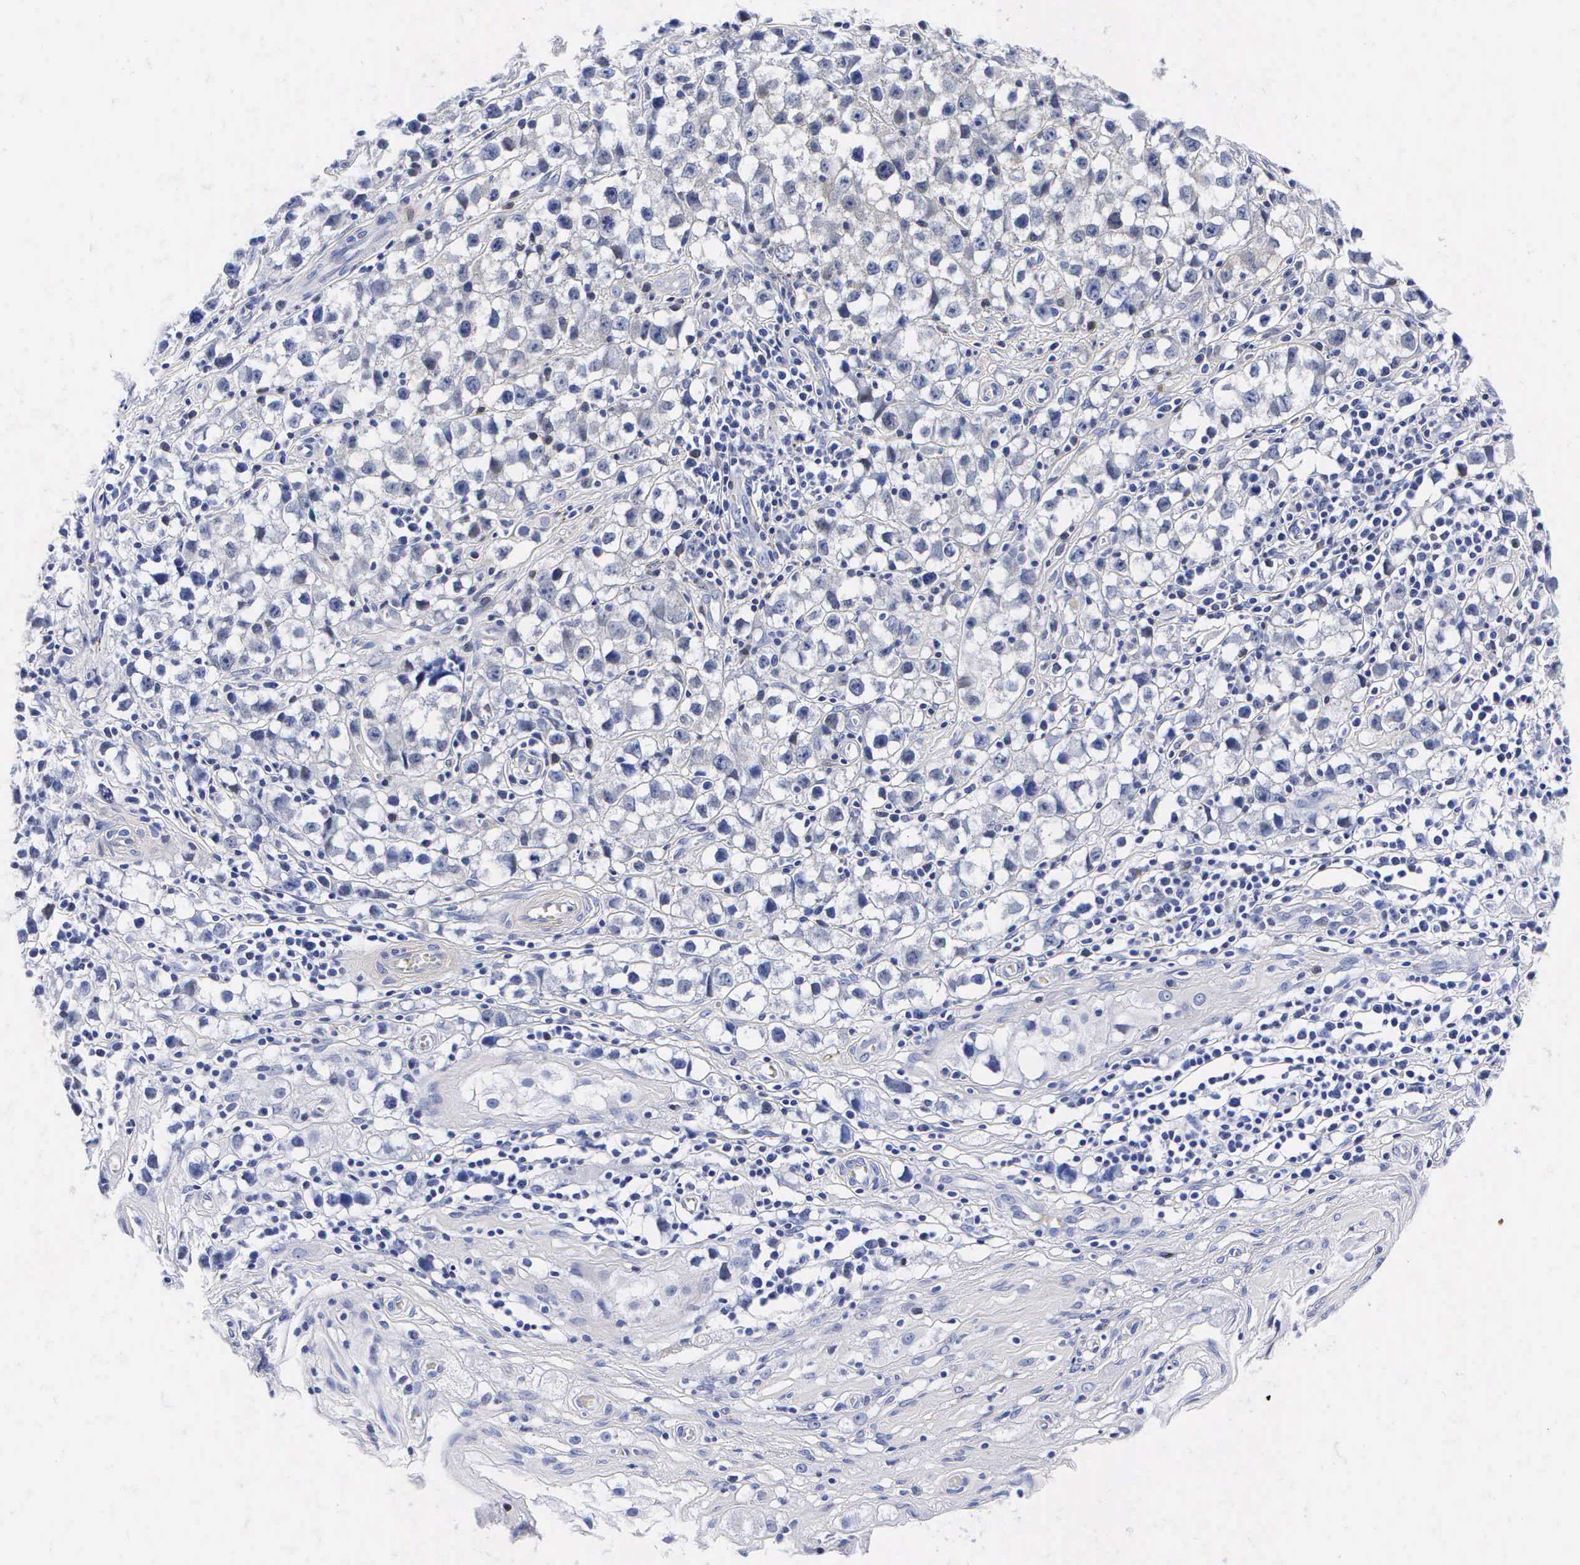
{"staining": {"intensity": "negative", "quantity": "none", "location": "none"}, "tissue": "testis cancer", "cell_type": "Tumor cells", "image_type": "cancer", "snomed": [{"axis": "morphology", "description": "Seminoma, NOS"}, {"axis": "topography", "description": "Testis"}], "caption": "High magnification brightfield microscopy of testis cancer (seminoma) stained with DAB (3,3'-diaminobenzidine) (brown) and counterstained with hematoxylin (blue): tumor cells show no significant positivity.", "gene": "ENO2", "patient": {"sex": "male", "age": 35}}